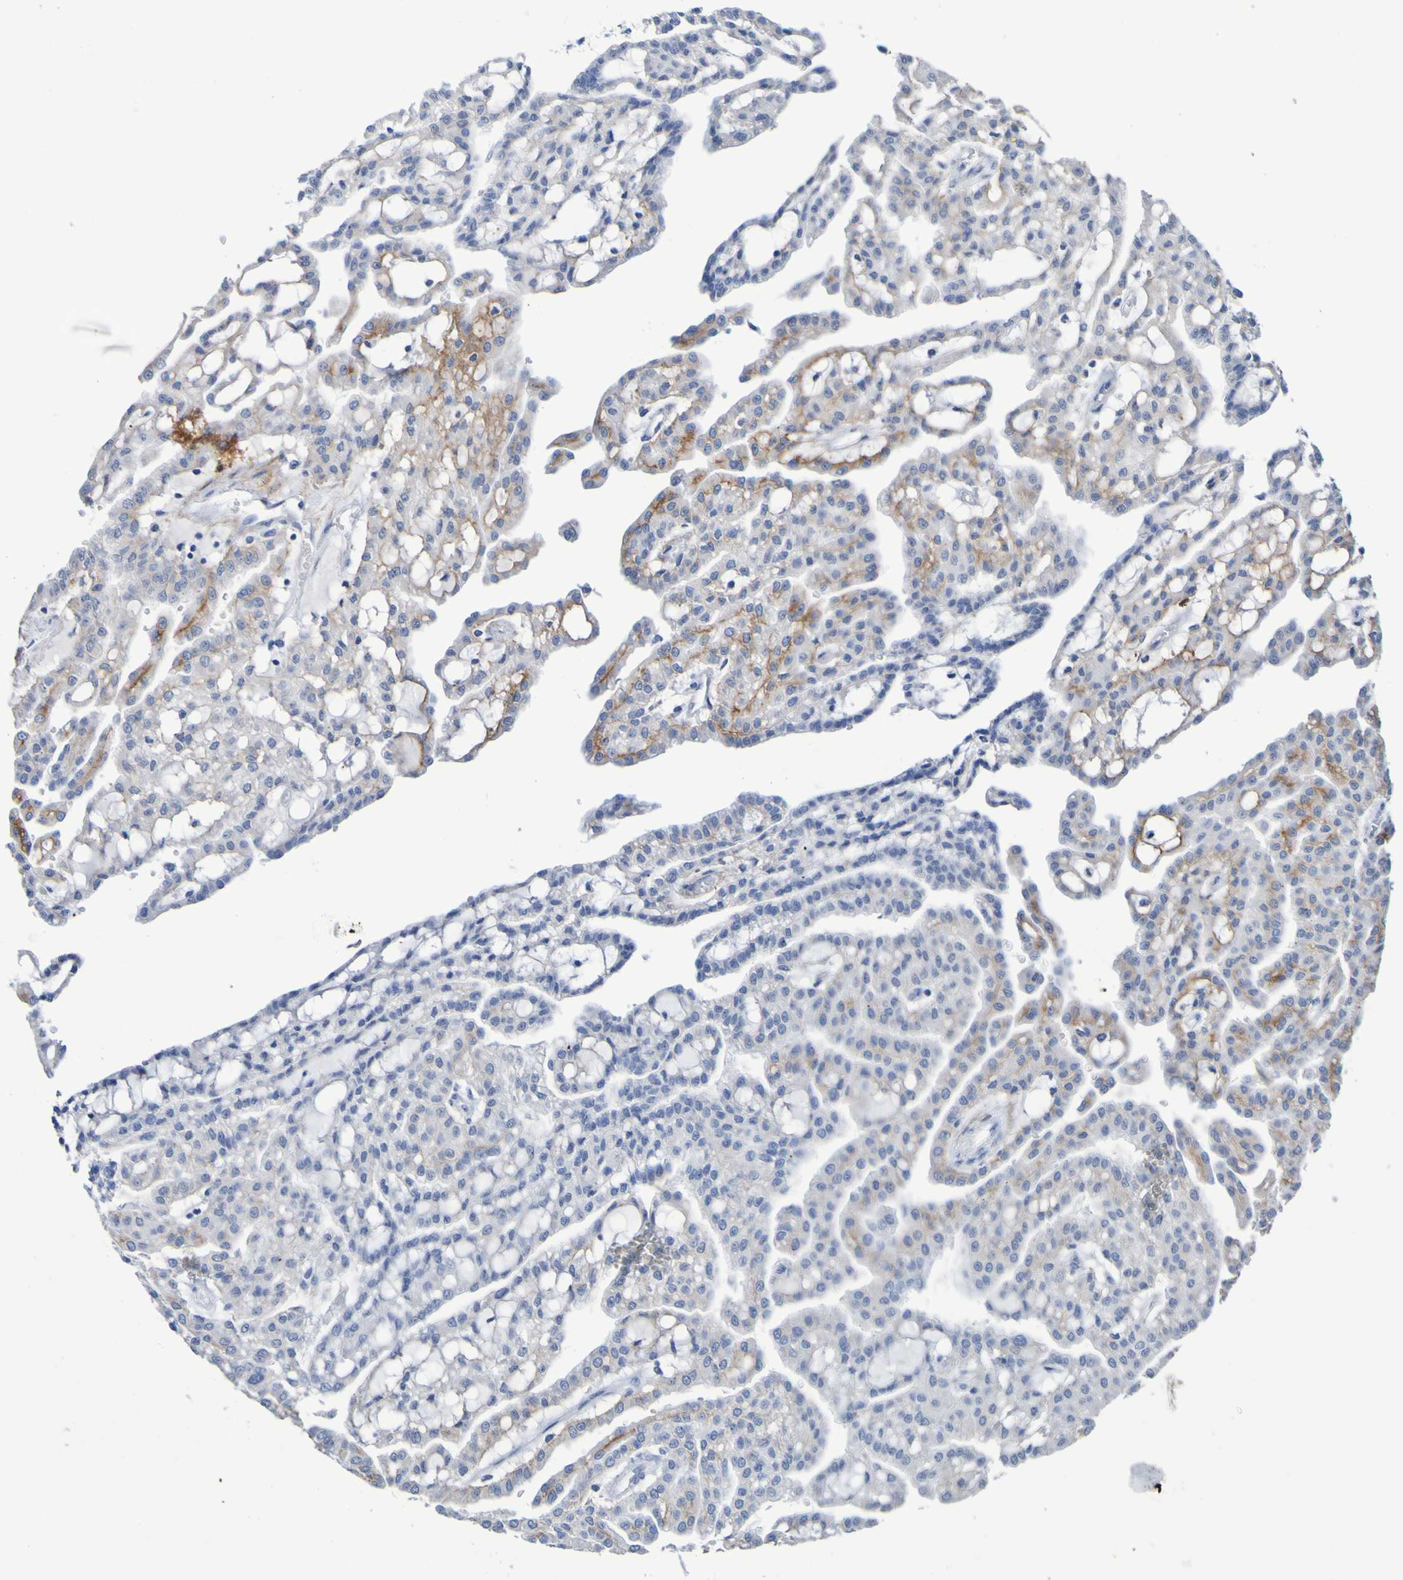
{"staining": {"intensity": "moderate", "quantity": "<25%", "location": "cytoplasmic/membranous"}, "tissue": "renal cancer", "cell_type": "Tumor cells", "image_type": "cancer", "snomed": [{"axis": "morphology", "description": "Adenocarcinoma, NOS"}, {"axis": "topography", "description": "Kidney"}], "caption": "Brown immunohistochemical staining in renal cancer (adenocarcinoma) displays moderate cytoplasmic/membranous expression in approximately <25% of tumor cells.", "gene": "SGCB", "patient": {"sex": "male", "age": 63}}